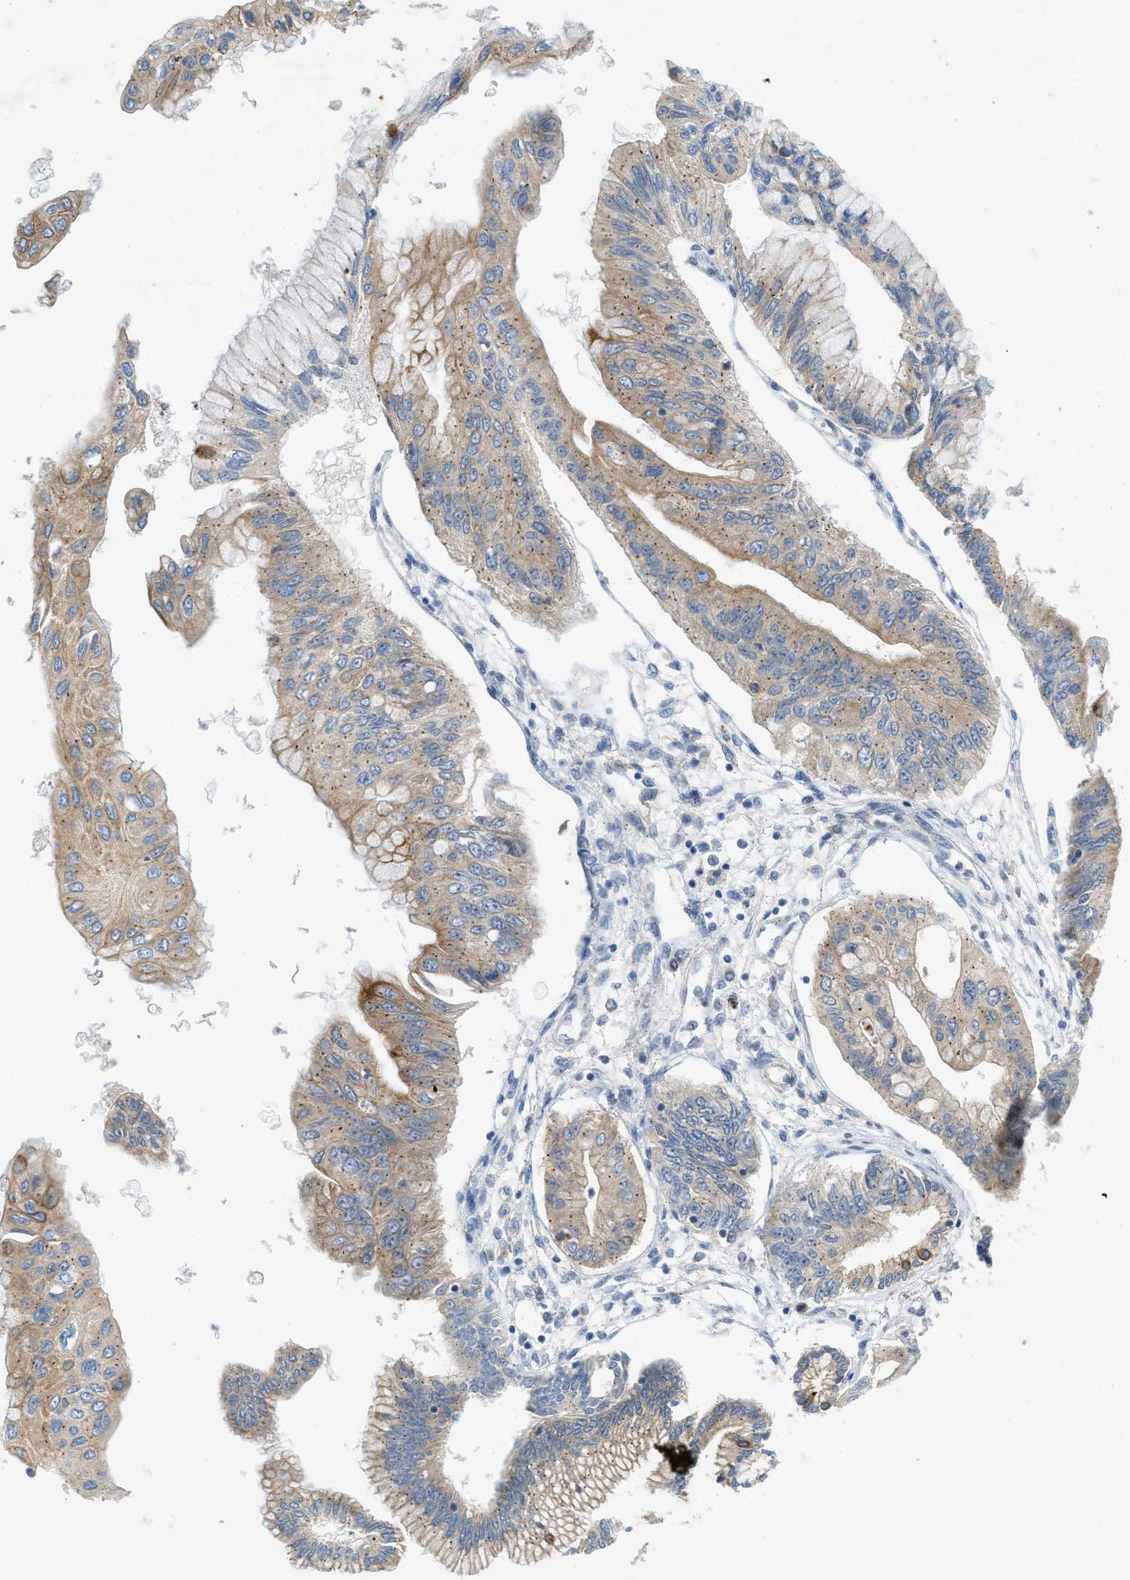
{"staining": {"intensity": "weak", "quantity": ">75%", "location": "cytoplasmic/membranous"}, "tissue": "pancreatic cancer", "cell_type": "Tumor cells", "image_type": "cancer", "snomed": [{"axis": "morphology", "description": "Adenocarcinoma, NOS"}, {"axis": "topography", "description": "Pancreas"}], "caption": "This image demonstrates pancreatic cancer (adenocarcinoma) stained with IHC to label a protein in brown. The cytoplasmic/membranous of tumor cells show weak positivity for the protein. Nuclei are counter-stained blue.", "gene": "RIPK2", "patient": {"sex": "female", "age": 77}}